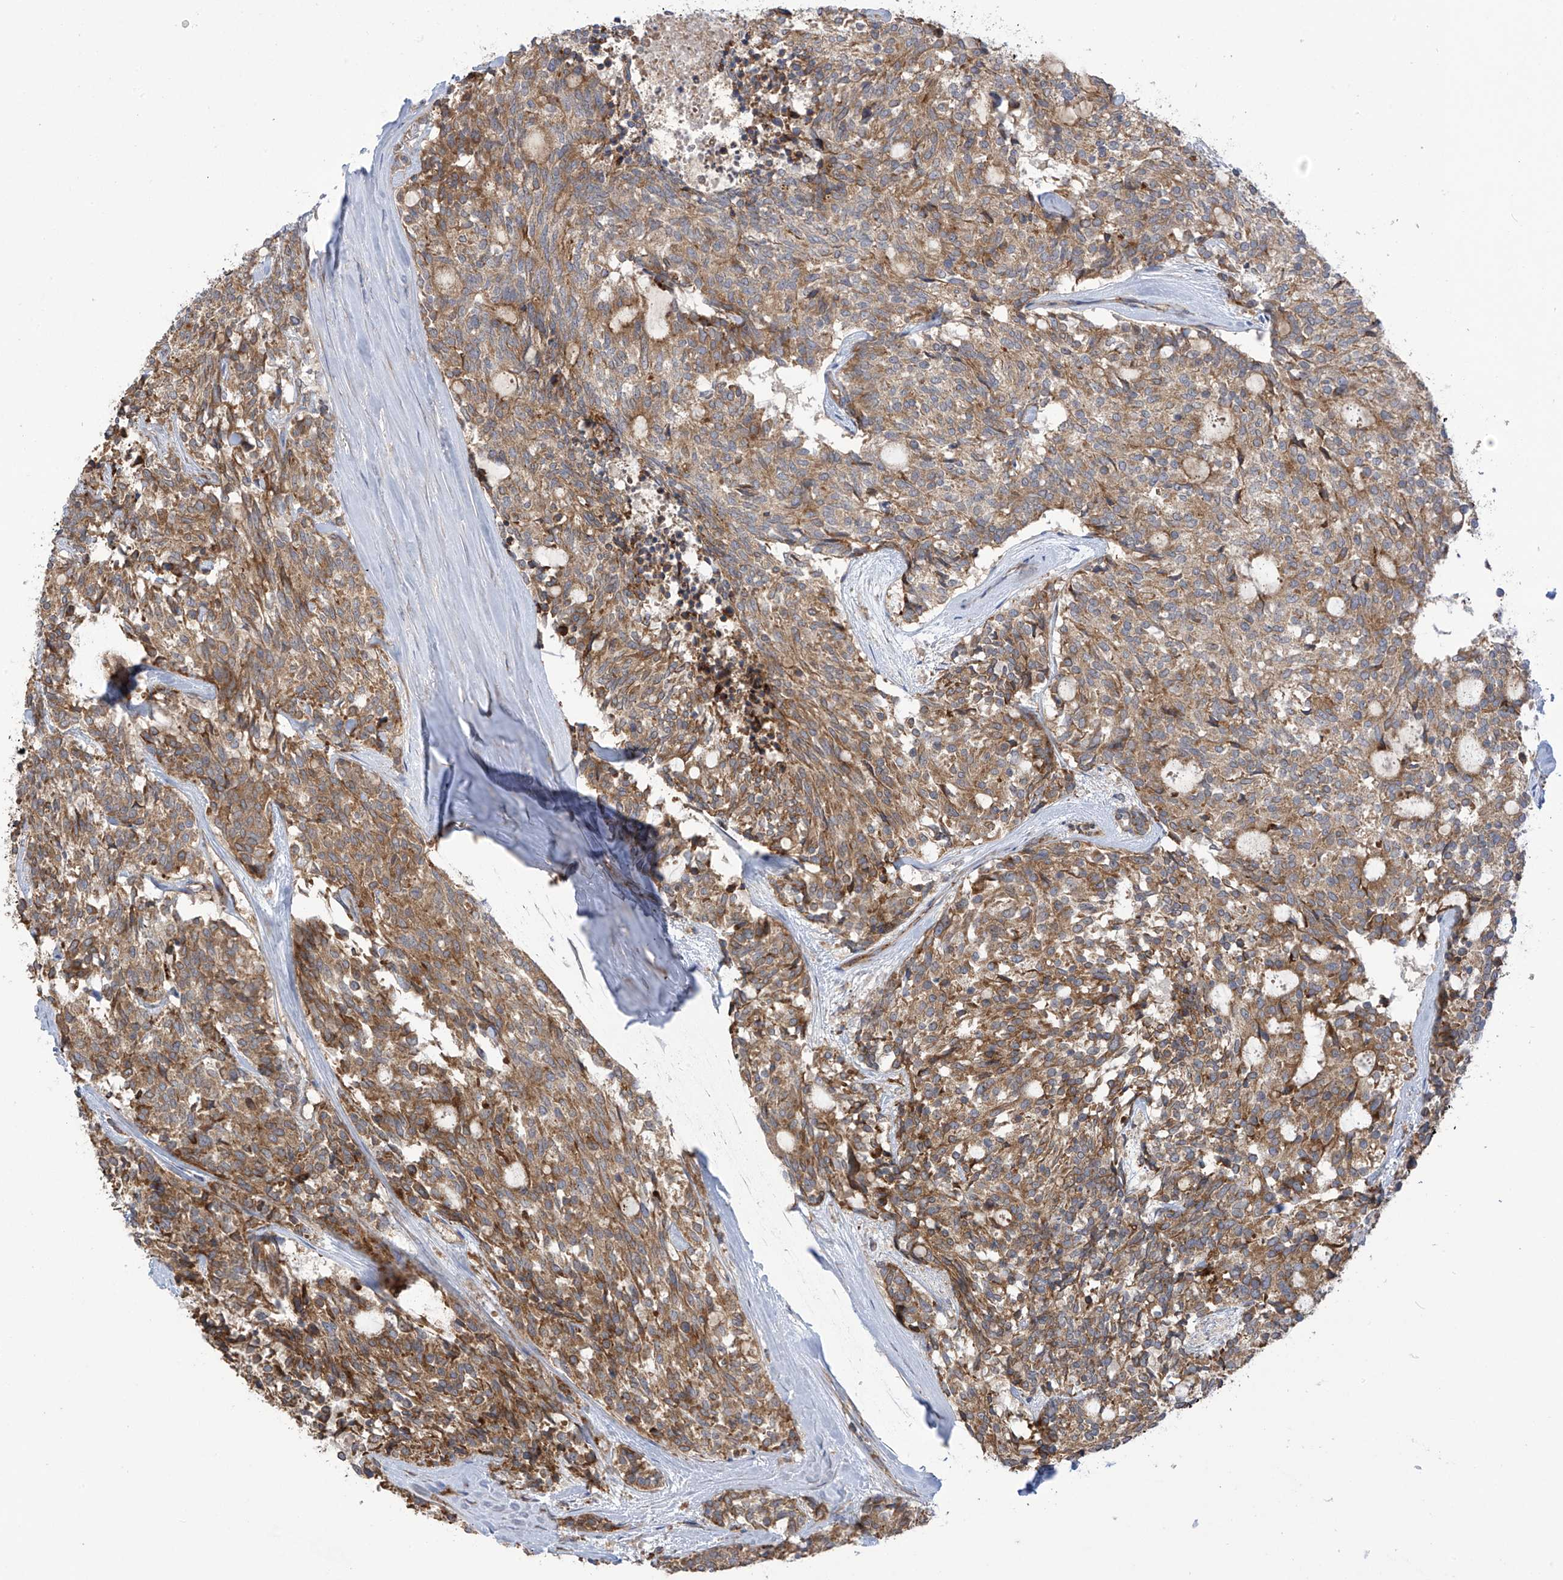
{"staining": {"intensity": "moderate", "quantity": "25%-75%", "location": "cytoplasmic/membranous"}, "tissue": "carcinoid", "cell_type": "Tumor cells", "image_type": "cancer", "snomed": [{"axis": "morphology", "description": "Carcinoid, malignant, NOS"}, {"axis": "topography", "description": "Pancreas"}], "caption": "Human carcinoid stained with a protein marker exhibits moderate staining in tumor cells.", "gene": "KIAA1522", "patient": {"sex": "female", "age": 54}}